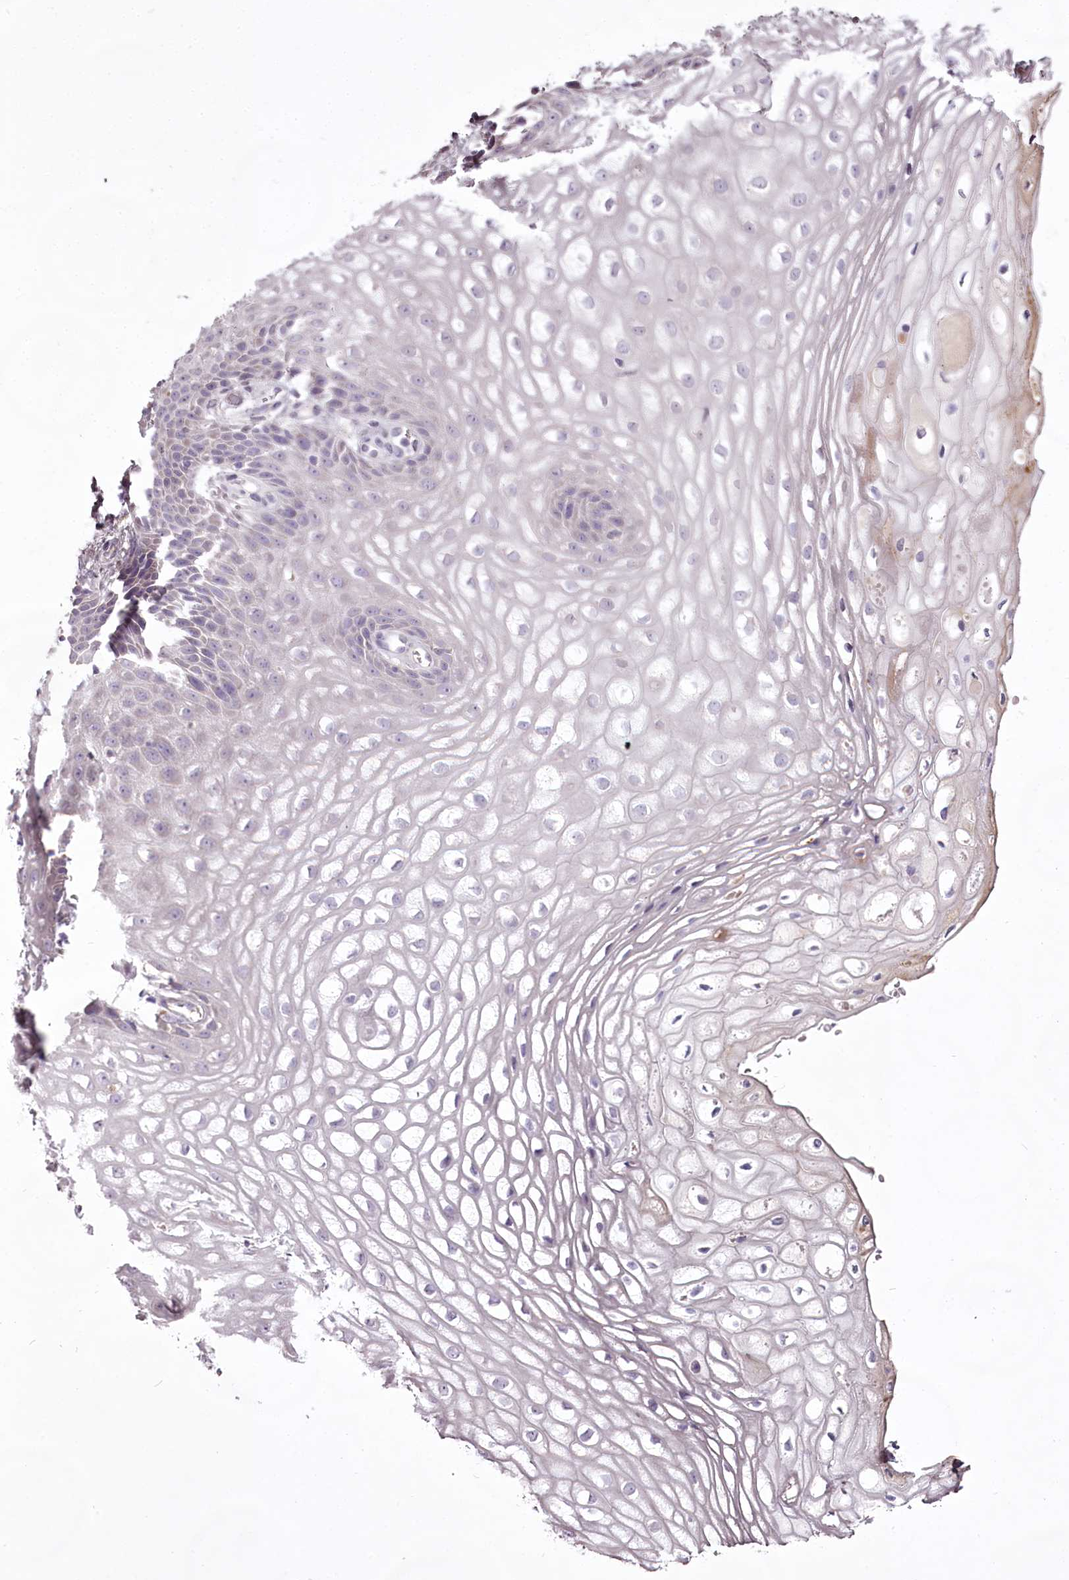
{"staining": {"intensity": "negative", "quantity": "none", "location": "none"}, "tissue": "vagina", "cell_type": "Squamous epithelial cells", "image_type": "normal", "snomed": [{"axis": "morphology", "description": "Normal tissue, NOS"}, {"axis": "topography", "description": "Vagina"}], "caption": "A high-resolution image shows immunohistochemistry (IHC) staining of unremarkable vagina, which demonstrates no significant expression in squamous epithelial cells.", "gene": "C1orf56", "patient": {"sex": "female", "age": 60}}